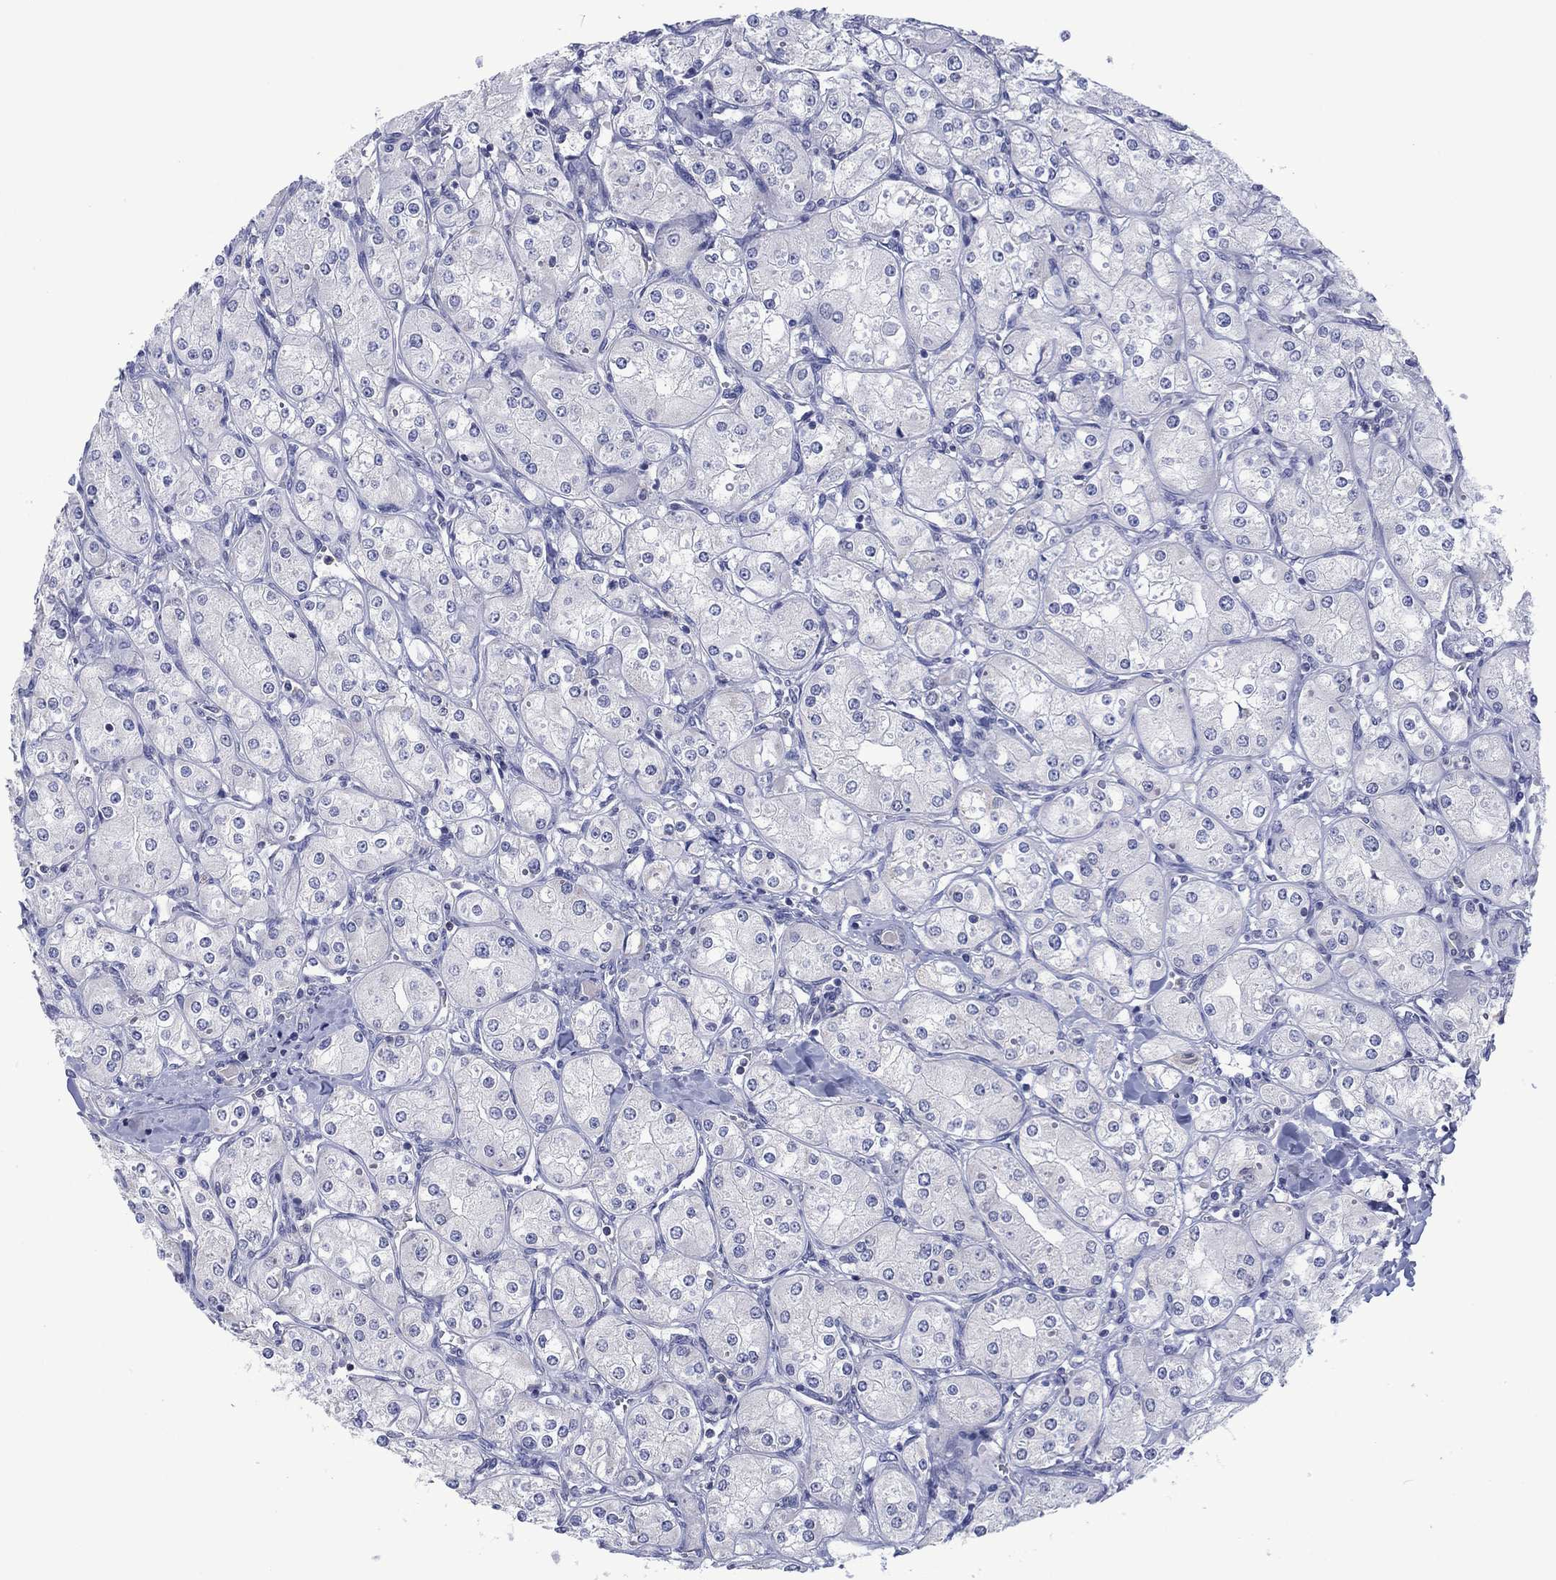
{"staining": {"intensity": "negative", "quantity": "none", "location": "none"}, "tissue": "renal cancer", "cell_type": "Tumor cells", "image_type": "cancer", "snomed": [{"axis": "morphology", "description": "Adenocarcinoma, NOS"}, {"axis": "topography", "description": "Kidney"}], "caption": "This is a image of IHC staining of renal cancer (adenocarcinoma), which shows no positivity in tumor cells.", "gene": "FER1L6", "patient": {"sex": "male", "age": 77}}